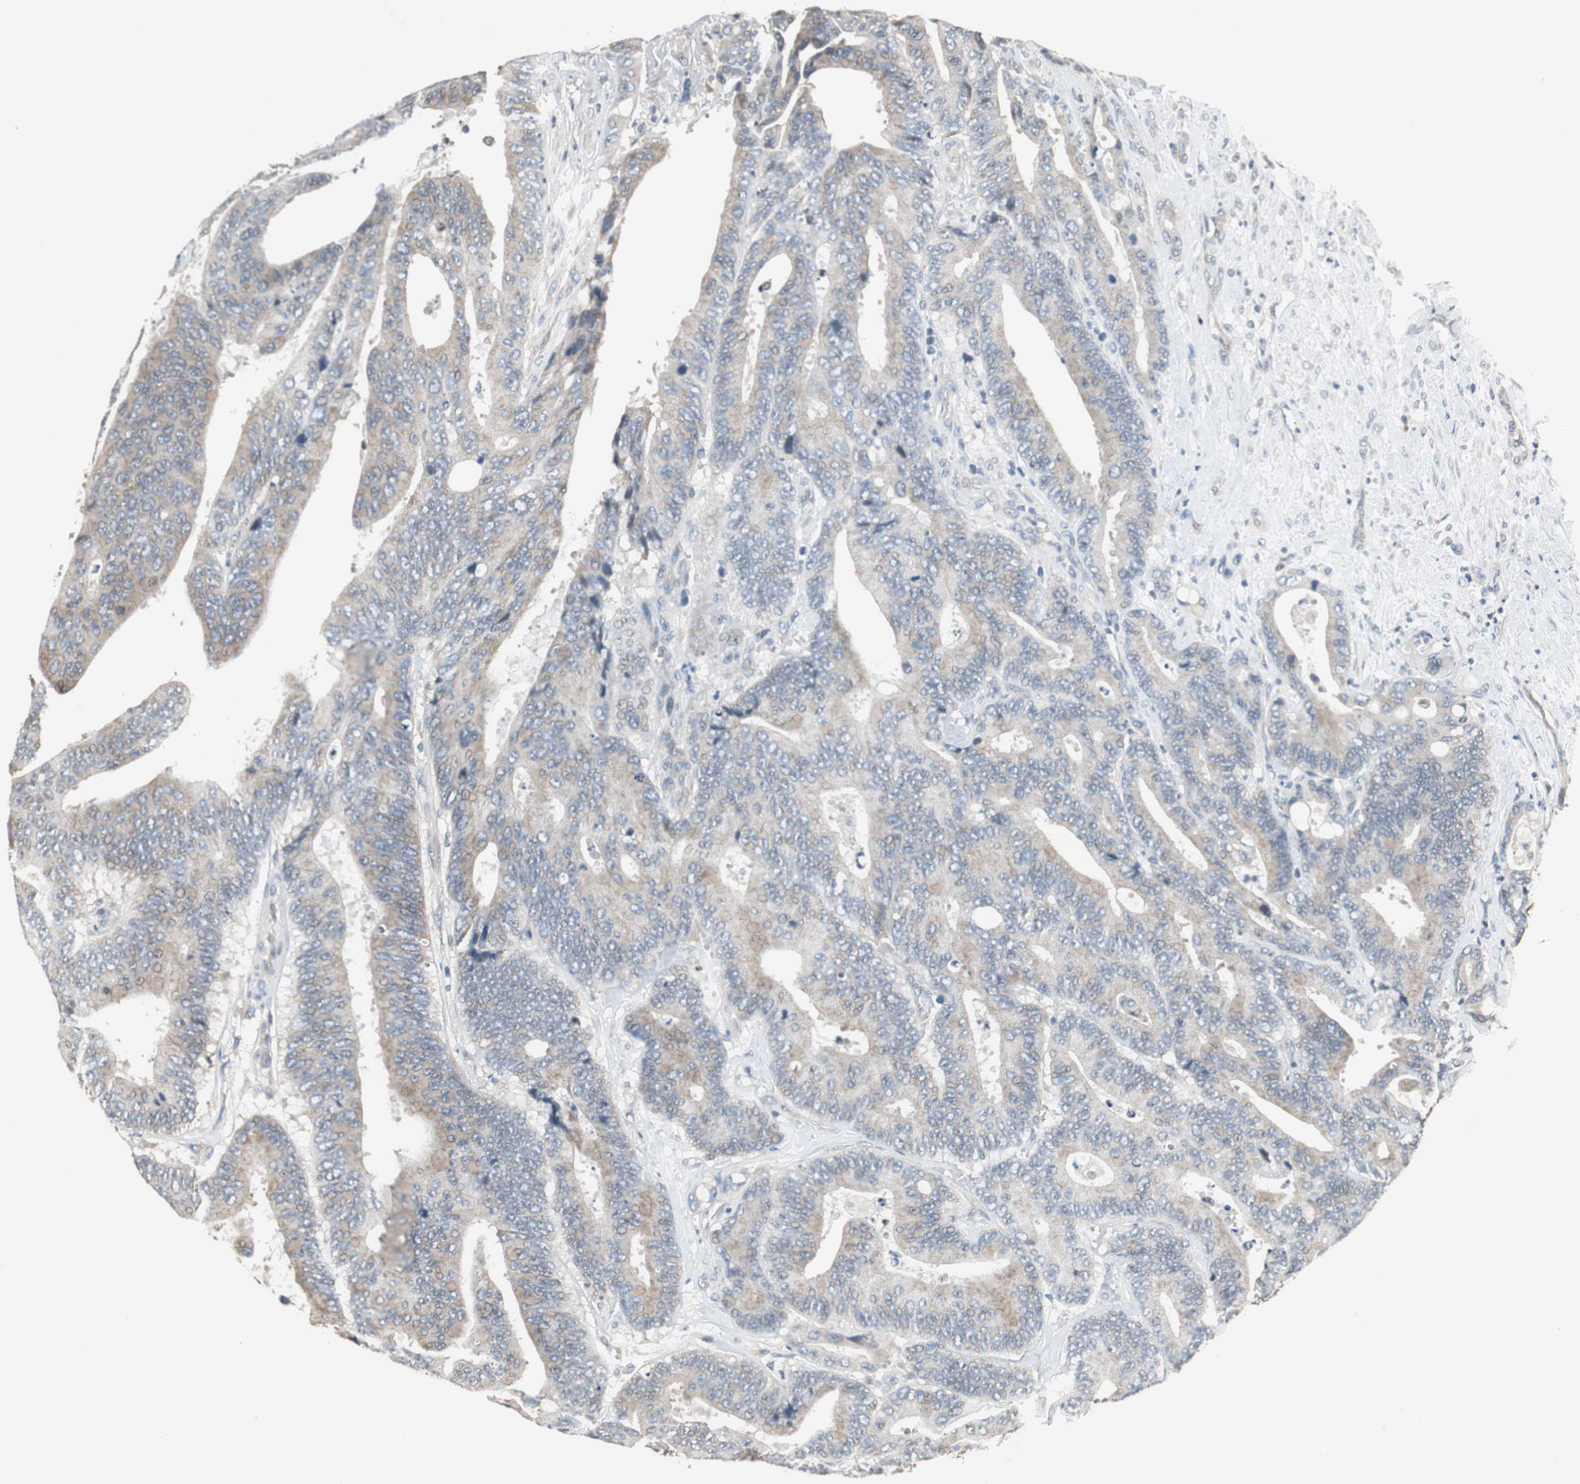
{"staining": {"intensity": "weak", "quantity": "<25%", "location": "cytoplasmic/membranous"}, "tissue": "colorectal cancer", "cell_type": "Tumor cells", "image_type": "cancer", "snomed": [{"axis": "morphology", "description": "Normal tissue, NOS"}, {"axis": "morphology", "description": "Adenocarcinoma, NOS"}, {"axis": "topography", "description": "Colon"}], "caption": "A high-resolution micrograph shows immunohistochemistry staining of colorectal cancer (adenocarcinoma), which displays no significant staining in tumor cells.", "gene": "PI4KB", "patient": {"sex": "male", "age": 82}}